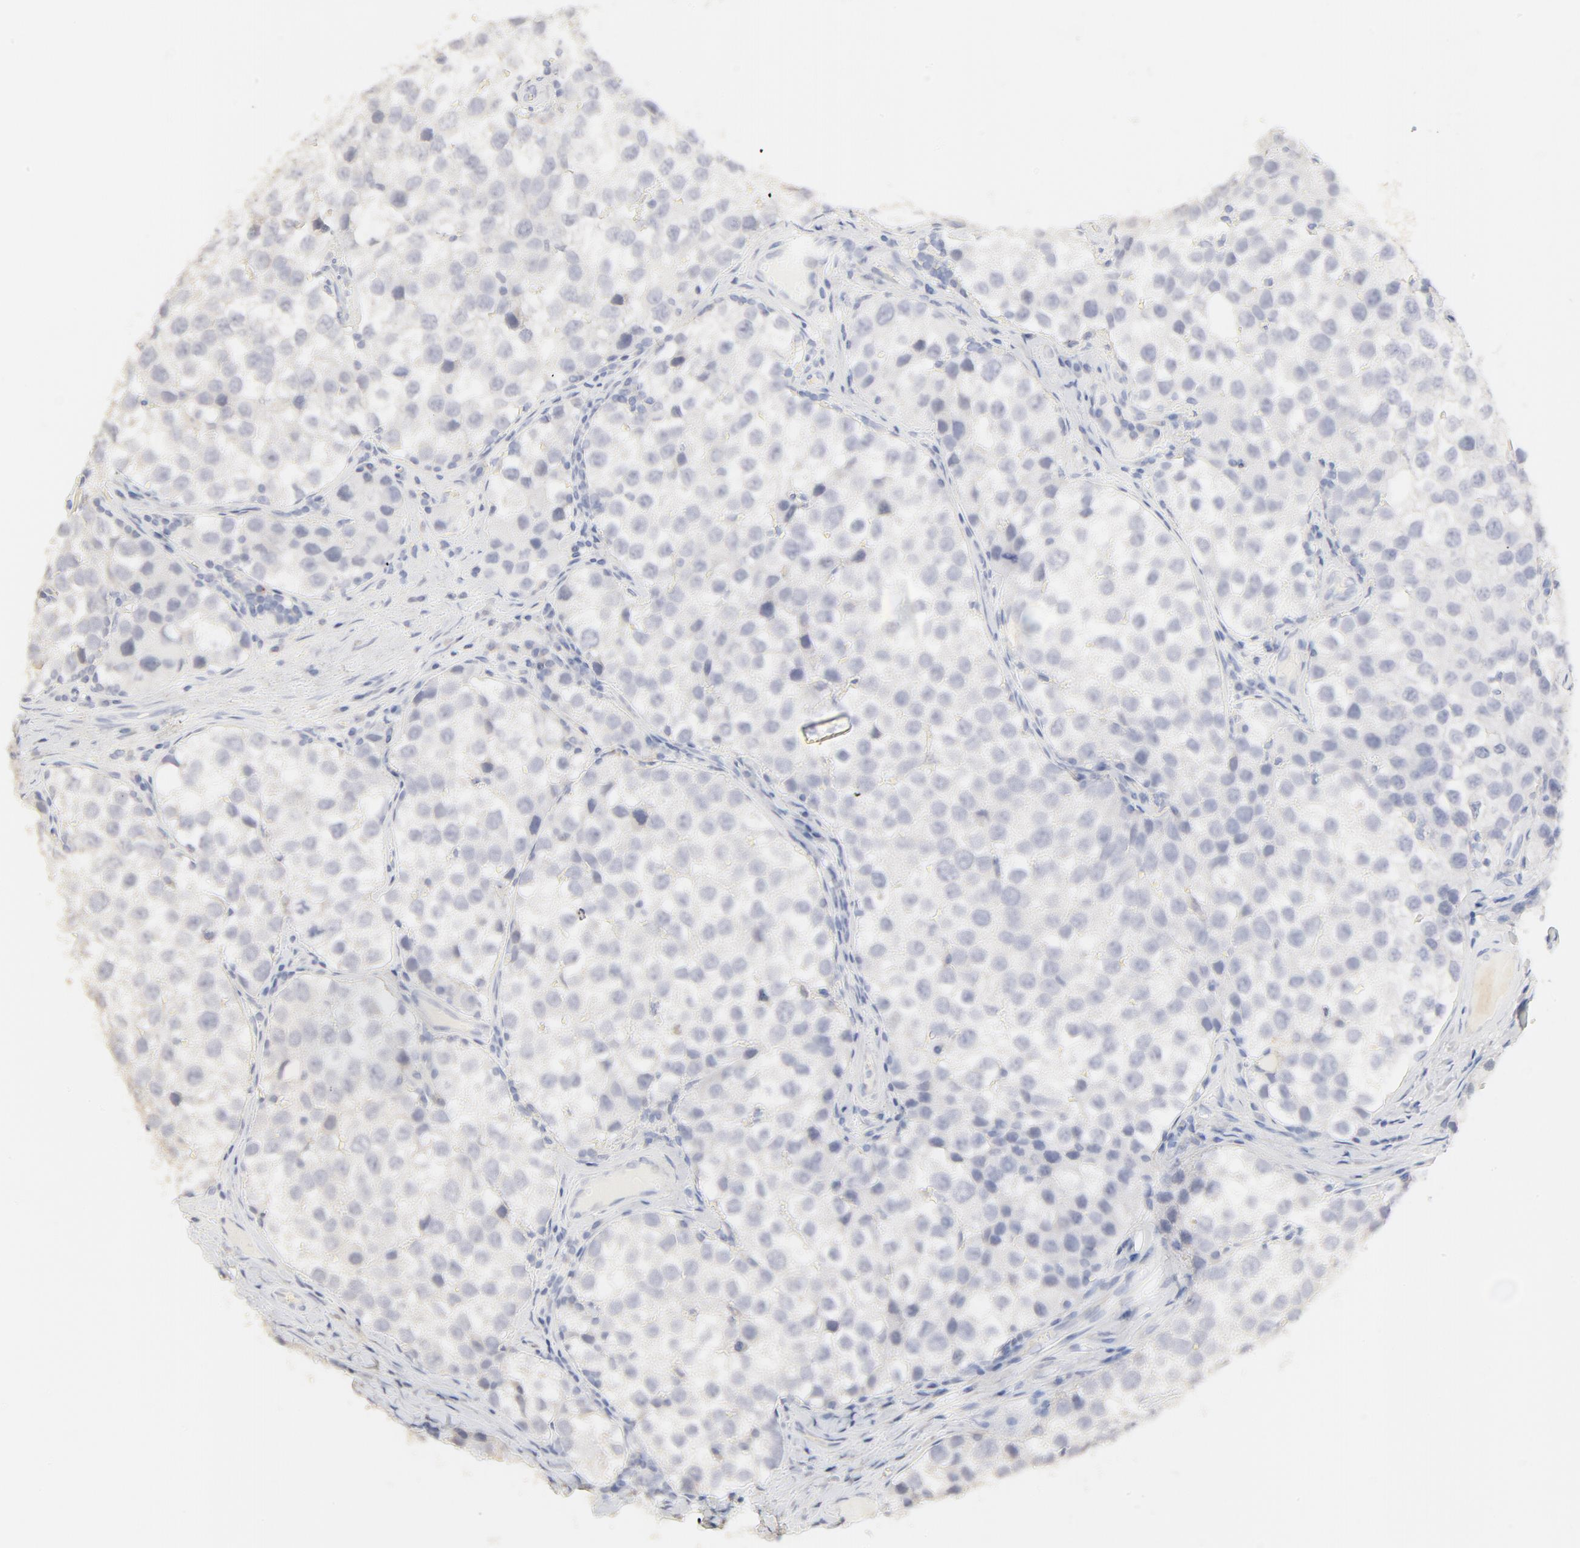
{"staining": {"intensity": "negative", "quantity": "none", "location": "none"}, "tissue": "testis cancer", "cell_type": "Tumor cells", "image_type": "cancer", "snomed": [{"axis": "morphology", "description": "Seminoma, NOS"}, {"axis": "topography", "description": "Testis"}], "caption": "A high-resolution image shows immunohistochemistry (IHC) staining of testis cancer, which exhibits no significant expression in tumor cells.", "gene": "FCGBP", "patient": {"sex": "male", "age": 39}}